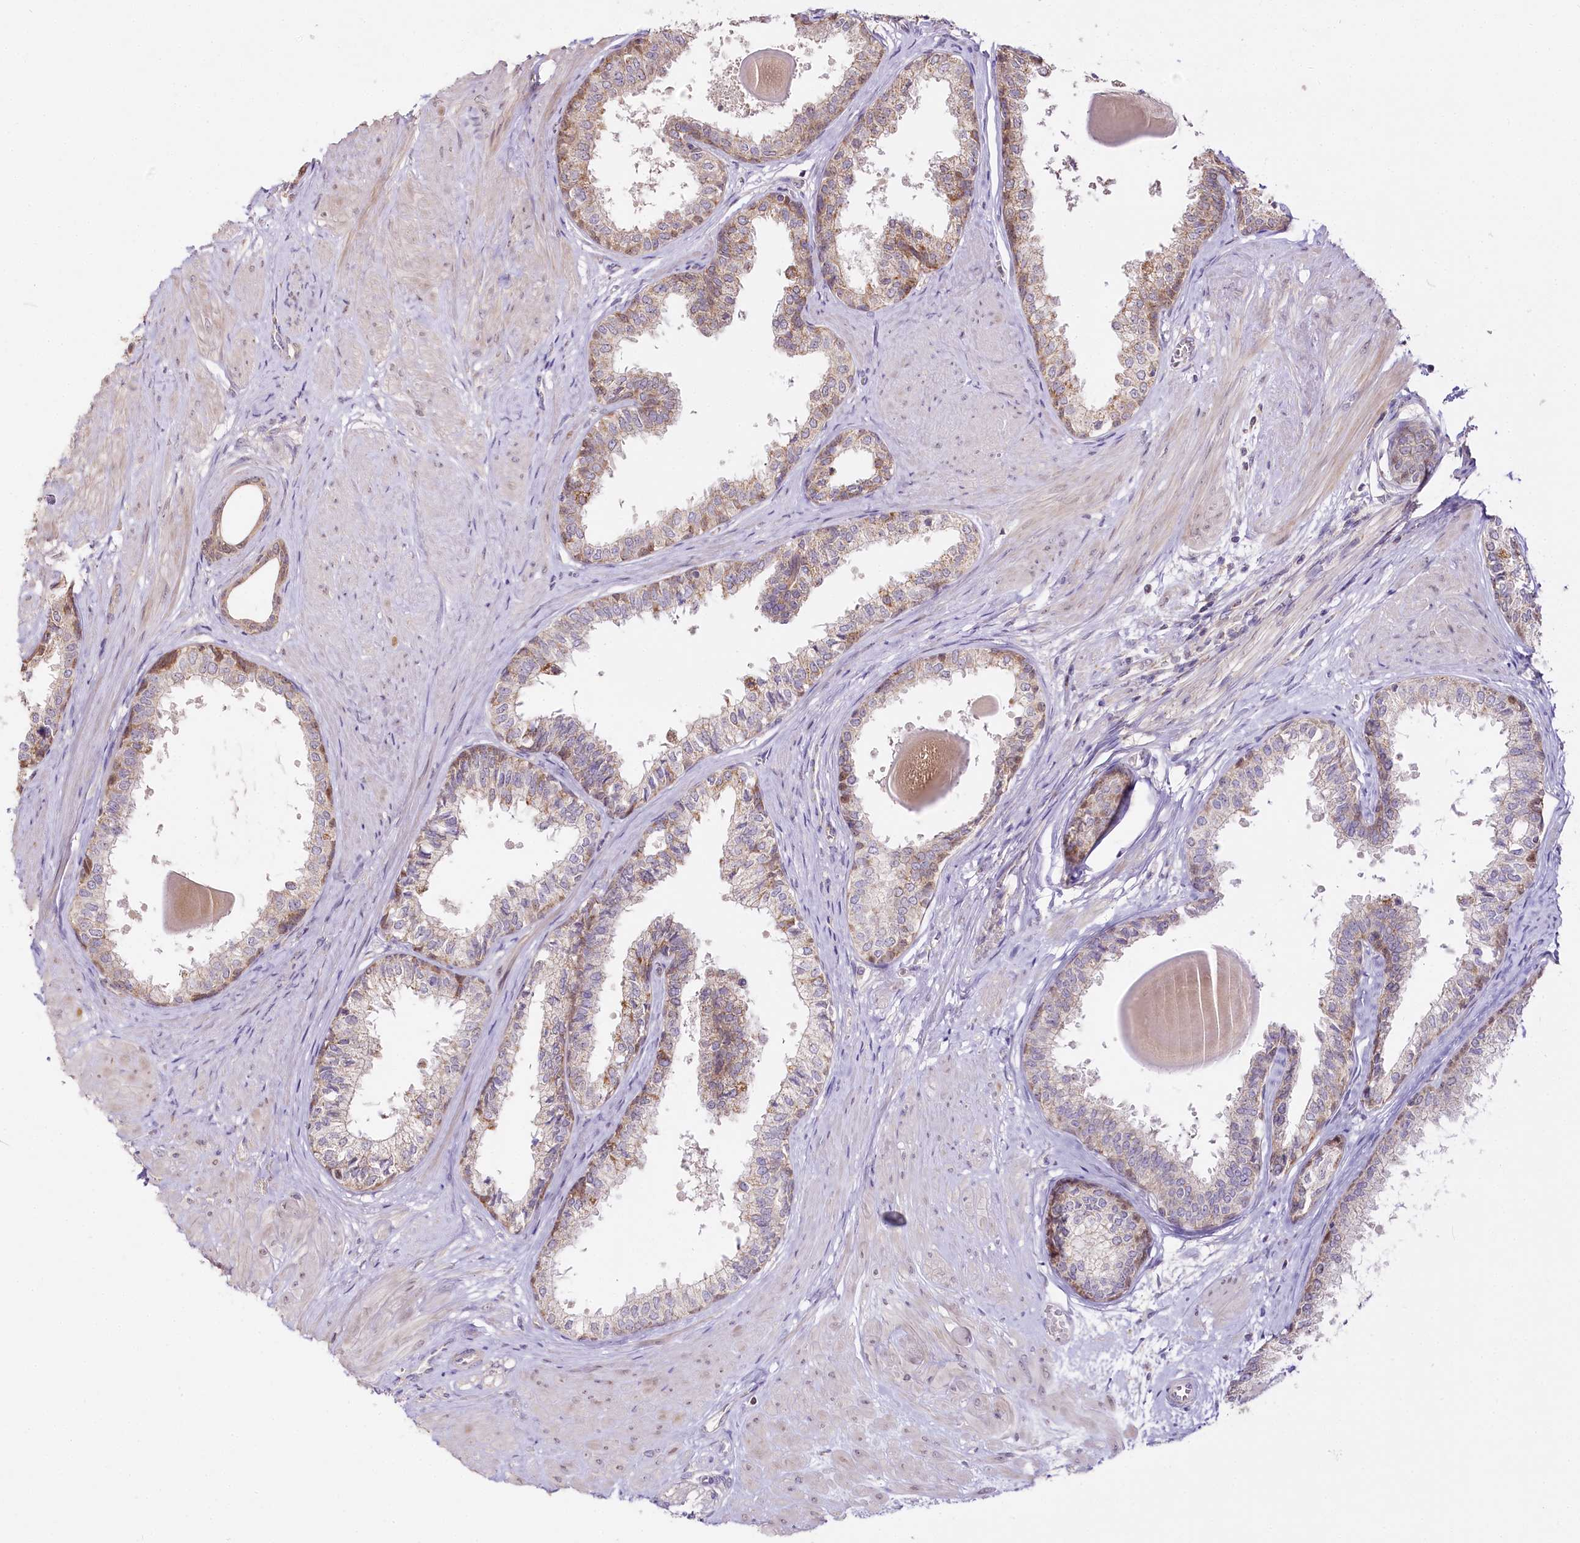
{"staining": {"intensity": "moderate", "quantity": "<25%", "location": "cytoplasmic/membranous"}, "tissue": "prostate", "cell_type": "Glandular cells", "image_type": "normal", "snomed": [{"axis": "morphology", "description": "Normal tissue, NOS"}, {"axis": "topography", "description": "Prostate"}], "caption": "Immunohistochemical staining of benign prostate shows <25% levels of moderate cytoplasmic/membranous protein staining in approximately <25% of glandular cells. Using DAB (brown) and hematoxylin (blue) stains, captured at high magnification using brightfield microscopy.", "gene": "ZNF226", "patient": {"sex": "male", "age": 48}}